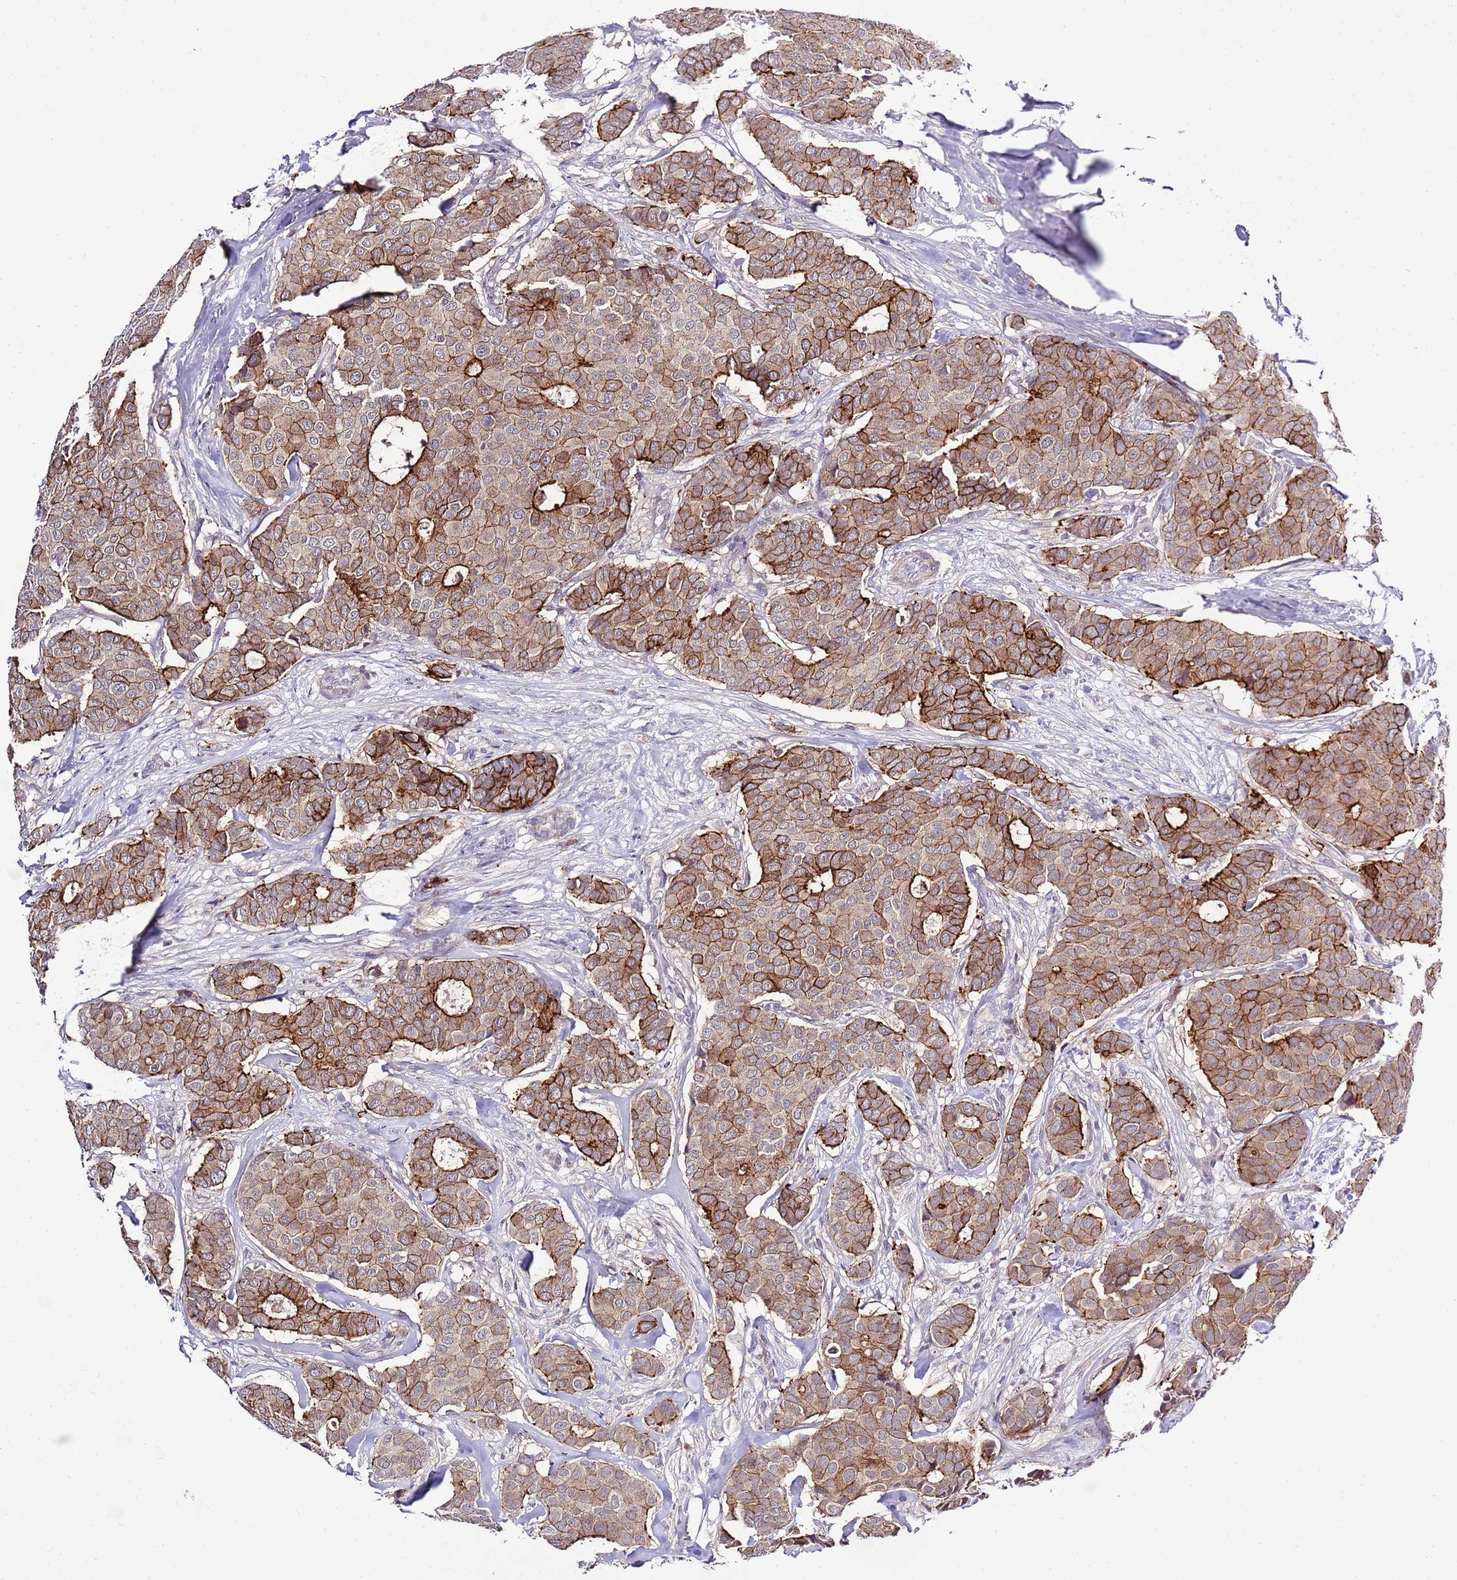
{"staining": {"intensity": "strong", "quantity": "25%-75%", "location": "cytoplasmic/membranous"}, "tissue": "breast cancer", "cell_type": "Tumor cells", "image_type": "cancer", "snomed": [{"axis": "morphology", "description": "Duct carcinoma"}, {"axis": "topography", "description": "Breast"}], "caption": "Immunohistochemistry (DAB) staining of infiltrating ductal carcinoma (breast) exhibits strong cytoplasmic/membranous protein staining in approximately 25%-75% of tumor cells.", "gene": "EFHD1", "patient": {"sex": "female", "age": 75}}